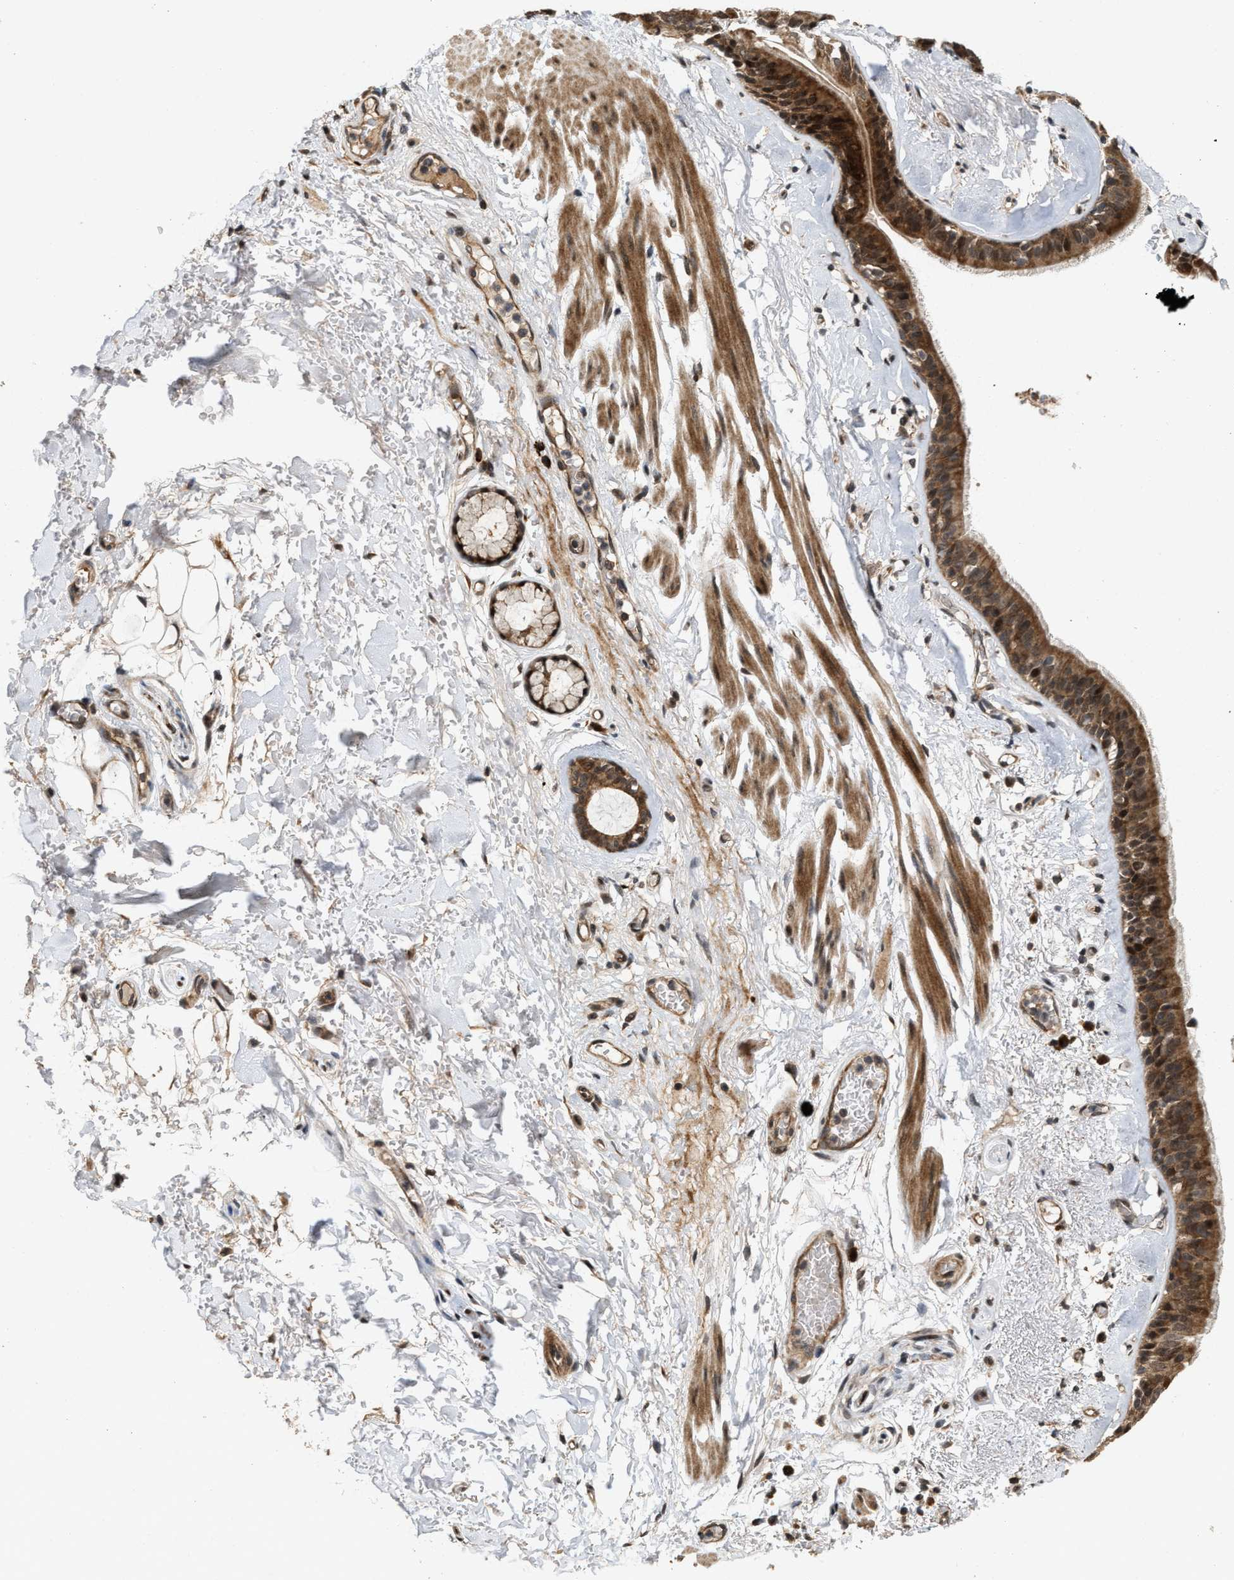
{"staining": {"intensity": "strong", "quantity": ">75%", "location": "cytoplasmic/membranous,nuclear"}, "tissue": "bronchus", "cell_type": "Respiratory epithelial cells", "image_type": "normal", "snomed": [{"axis": "morphology", "description": "Normal tissue, NOS"}, {"axis": "topography", "description": "Cartilage tissue"}], "caption": "High-power microscopy captured an IHC histopathology image of normal bronchus, revealing strong cytoplasmic/membranous,nuclear positivity in approximately >75% of respiratory epithelial cells.", "gene": "ELP2", "patient": {"sex": "female", "age": 63}}